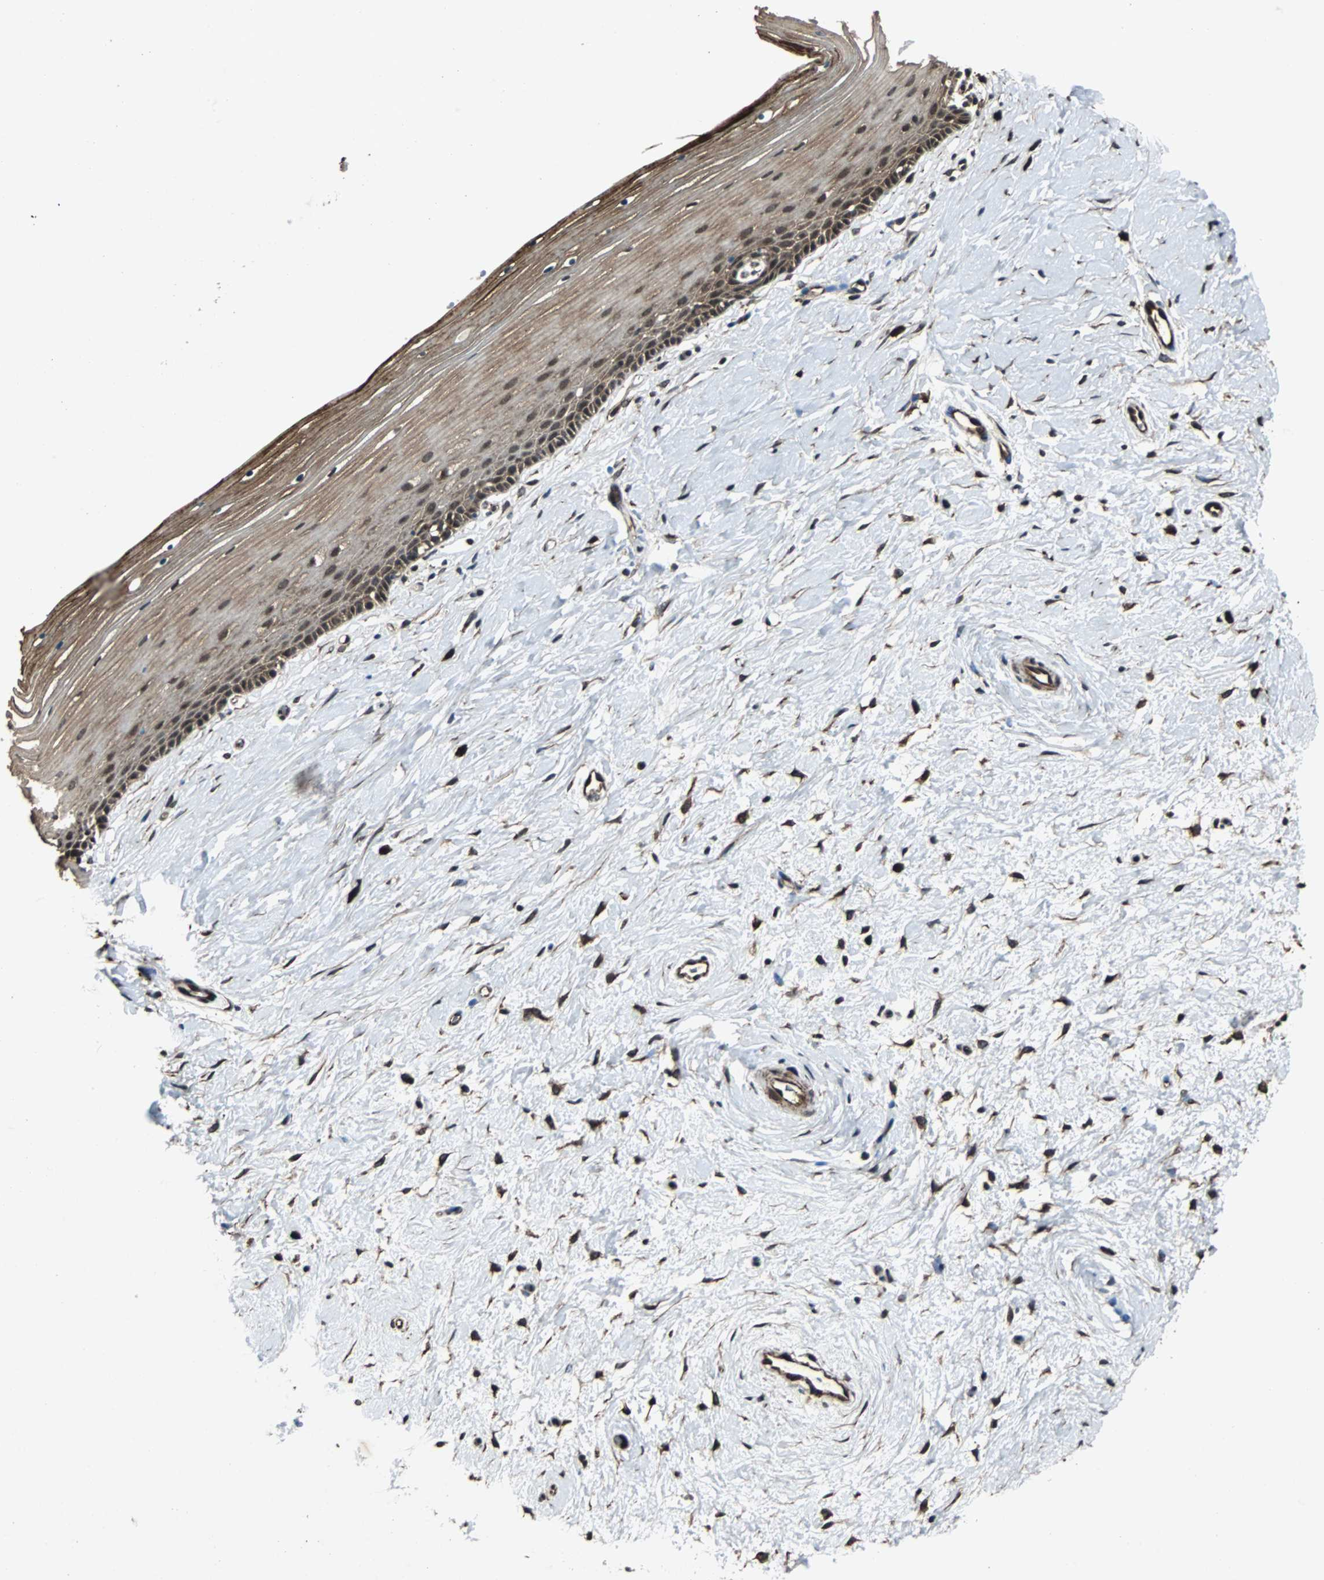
{"staining": {"intensity": "moderate", "quantity": ">75%", "location": "cytoplasmic/membranous"}, "tissue": "cervix", "cell_type": "Glandular cells", "image_type": "normal", "snomed": [{"axis": "morphology", "description": "Normal tissue, NOS"}, {"axis": "topography", "description": "Cervix"}], "caption": "The image reveals staining of benign cervix, revealing moderate cytoplasmic/membranous protein staining (brown color) within glandular cells.", "gene": "CHP1", "patient": {"sex": "female", "age": 39}}